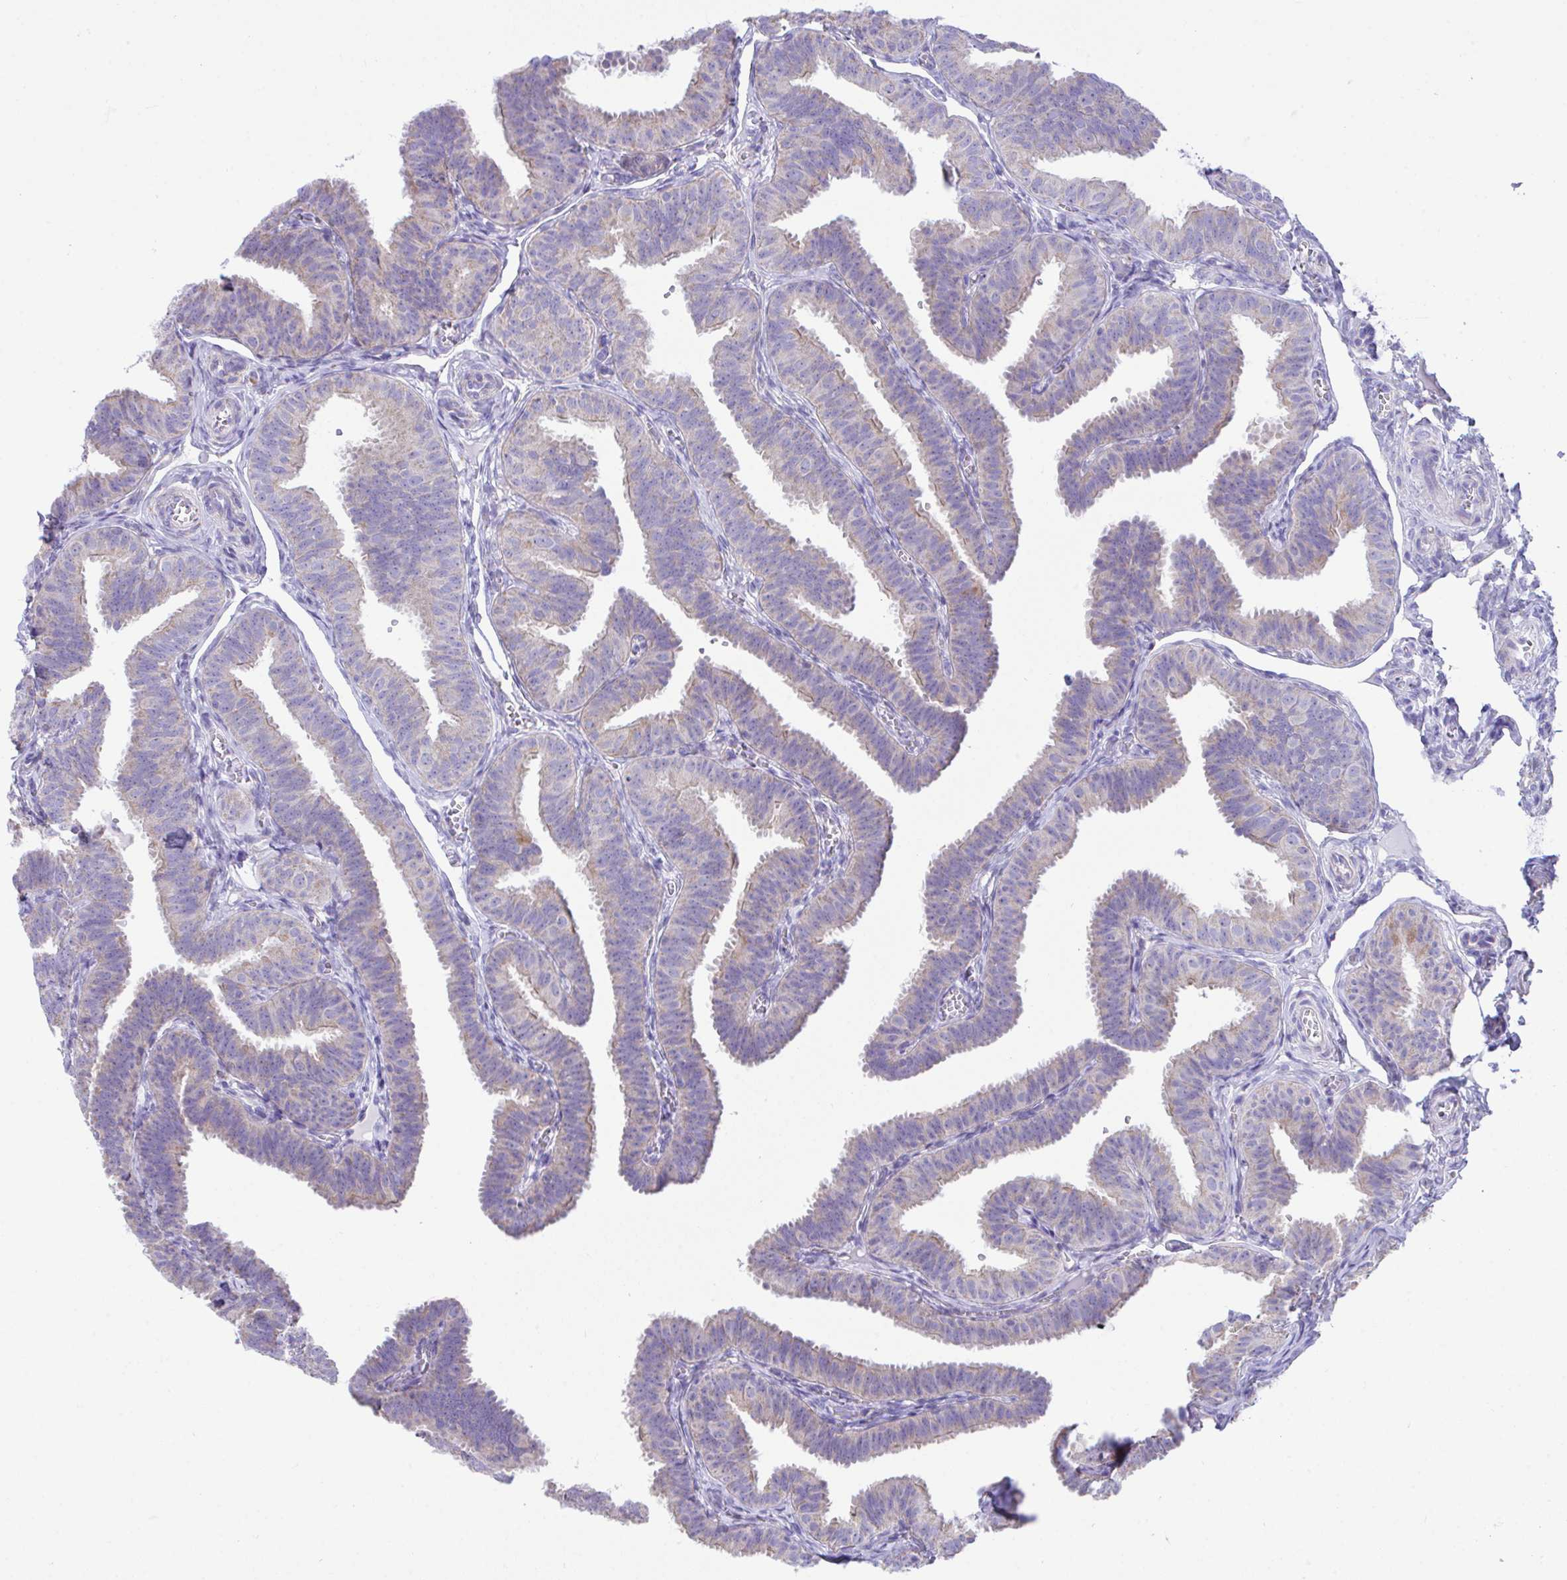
{"staining": {"intensity": "weak", "quantity": "25%-75%", "location": "cytoplasmic/membranous"}, "tissue": "fallopian tube", "cell_type": "Glandular cells", "image_type": "normal", "snomed": [{"axis": "morphology", "description": "Normal tissue, NOS"}, {"axis": "topography", "description": "Fallopian tube"}], "caption": "The immunohistochemical stain highlights weak cytoplasmic/membranous staining in glandular cells of normal fallopian tube.", "gene": "NLRP8", "patient": {"sex": "female", "age": 25}}